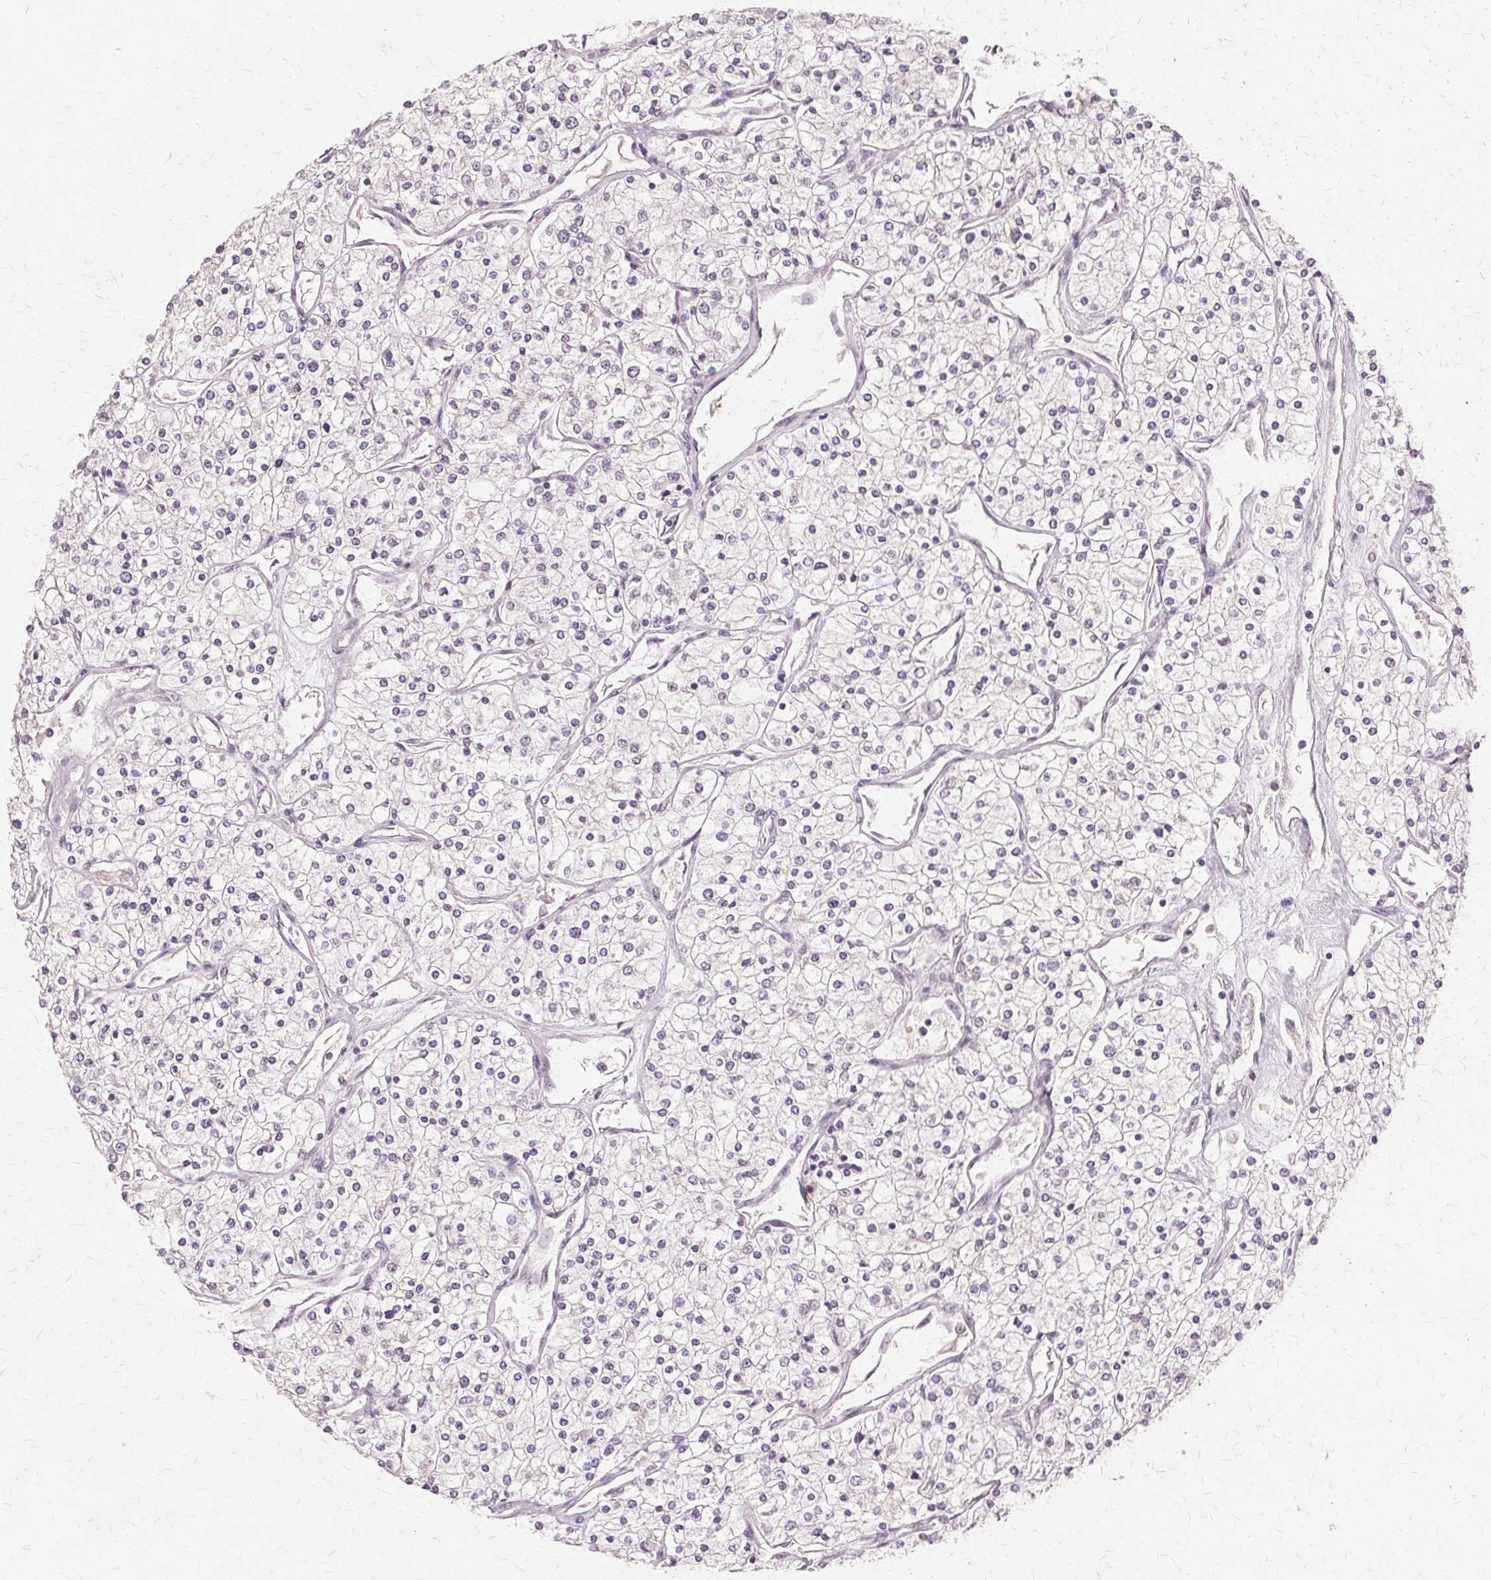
{"staining": {"intensity": "negative", "quantity": "none", "location": "none"}, "tissue": "renal cancer", "cell_type": "Tumor cells", "image_type": "cancer", "snomed": [{"axis": "morphology", "description": "Adenocarcinoma, NOS"}, {"axis": "topography", "description": "Kidney"}], "caption": "Immunohistochemical staining of adenocarcinoma (renal) displays no significant positivity in tumor cells. (DAB immunohistochemistry with hematoxylin counter stain).", "gene": "PRMT5", "patient": {"sex": "male", "age": 80}}